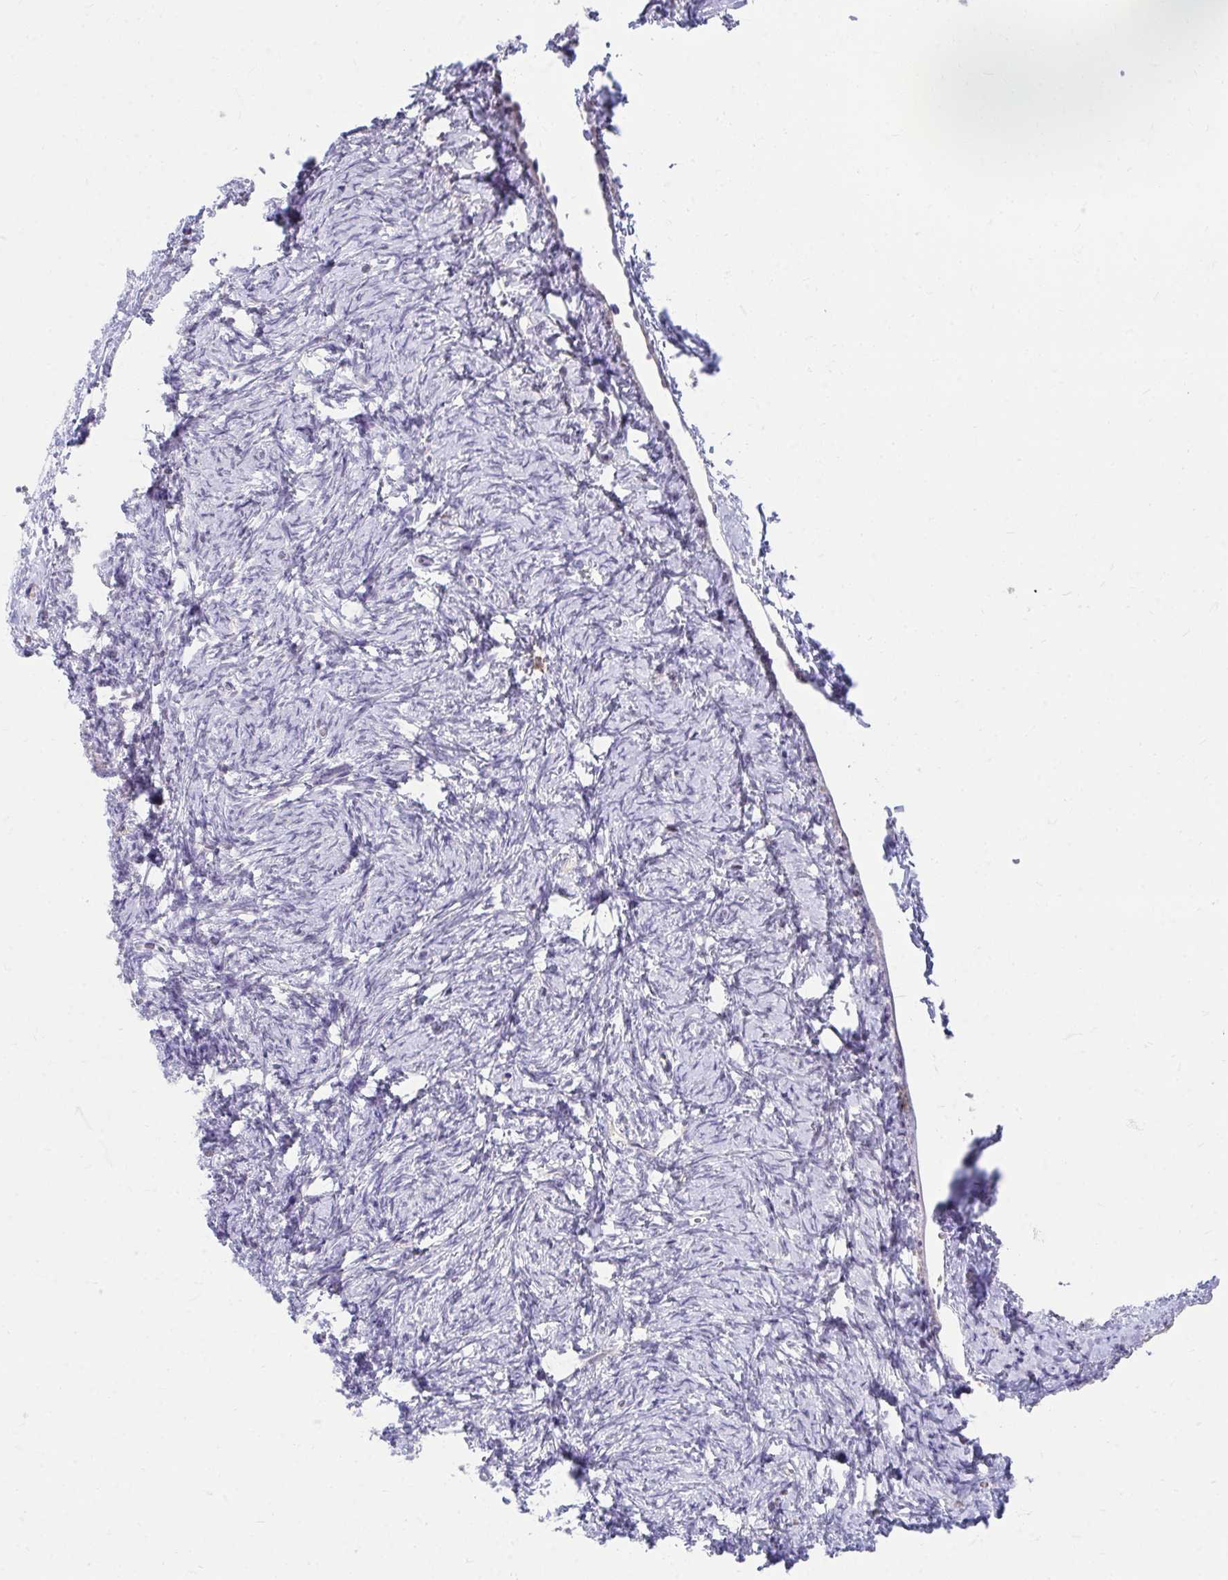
{"staining": {"intensity": "weak", "quantity": "<25%", "location": "cytoplasmic/membranous"}, "tissue": "ovary", "cell_type": "Follicle cells", "image_type": "normal", "snomed": [{"axis": "morphology", "description": "Normal tissue, NOS"}, {"axis": "topography", "description": "Ovary"}], "caption": "Micrograph shows no significant protein positivity in follicle cells of benign ovary.", "gene": "SLAMF7", "patient": {"sex": "female", "age": 41}}